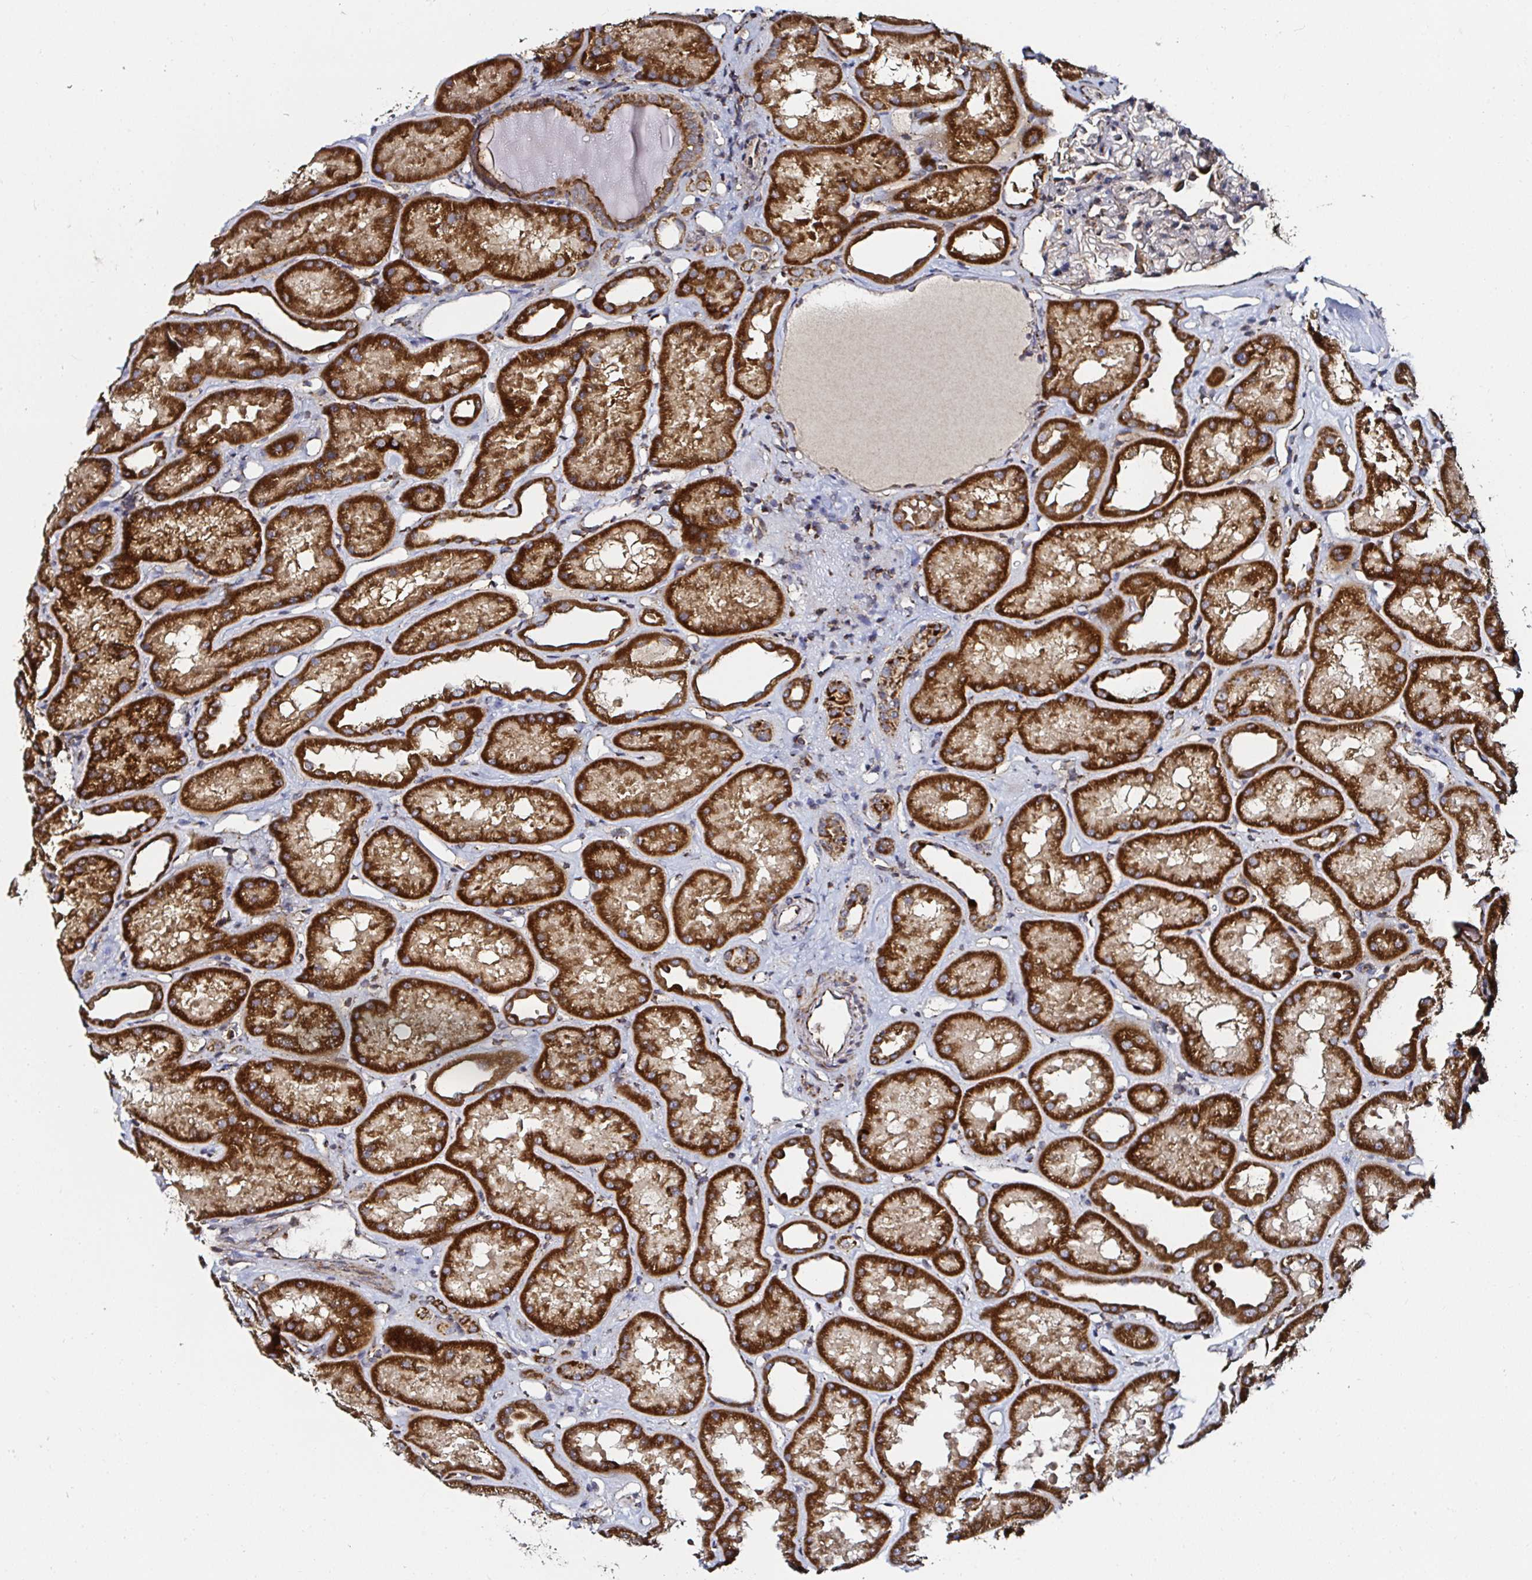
{"staining": {"intensity": "moderate", "quantity": "<25%", "location": "cytoplasmic/membranous"}, "tissue": "kidney", "cell_type": "Cells in glomeruli", "image_type": "normal", "snomed": [{"axis": "morphology", "description": "Normal tissue, NOS"}, {"axis": "topography", "description": "Kidney"}], "caption": "Immunohistochemistry (IHC) photomicrograph of benign kidney stained for a protein (brown), which displays low levels of moderate cytoplasmic/membranous staining in approximately <25% of cells in glomeruli.", "gene": "ATAD3A", "patient": {"sex": "male", "age": 61}}